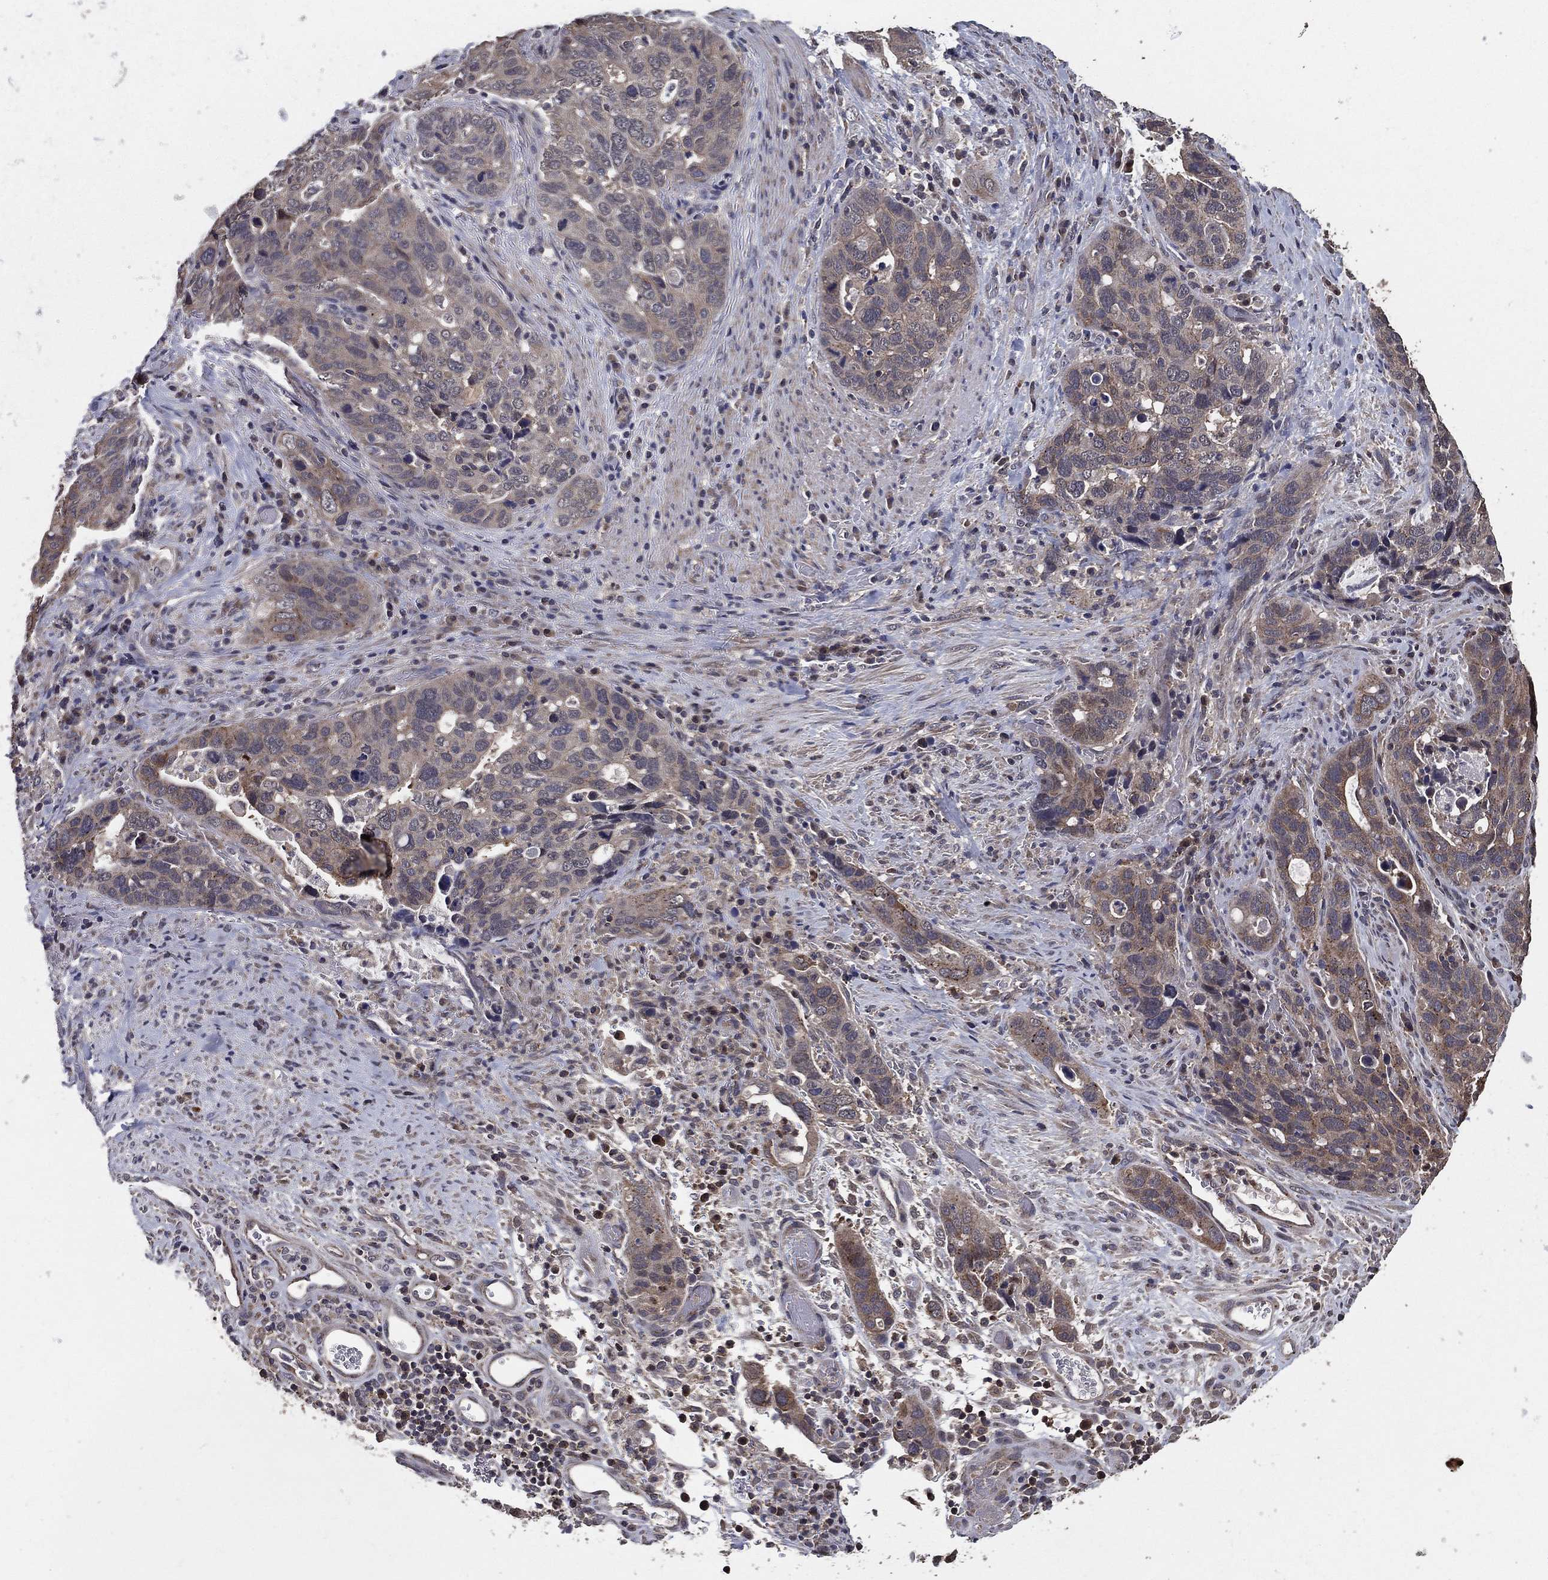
{"staining": {"intensity": "moderate", "quantity": "25%-75%", "location": "cytoplasmic/membranous"}, "tissue": "stomach cancer", "cell_type": "Tumor cells", "image_type": "cancer", "snomed": [{"axis": "morphology", "description": "Adenocarcinoma, NOS"}, {"axis": "topography", "description": "Stomach"}], "caption": "IHC (DAB) staining of human adenocarcinoma (stomach) displays moderate cytoplasmic/membranous protein staining in about 25%-75% of tumor cells. The staining was performed using DAB (3,3'-diaminobenzidine) to visualize the protein expression in brown, while the nuclei were stained in blue with hematoxylin (Magnification: 20x).", "gene": "PCNT", "patient": {"sex": "male", "age": 54}}